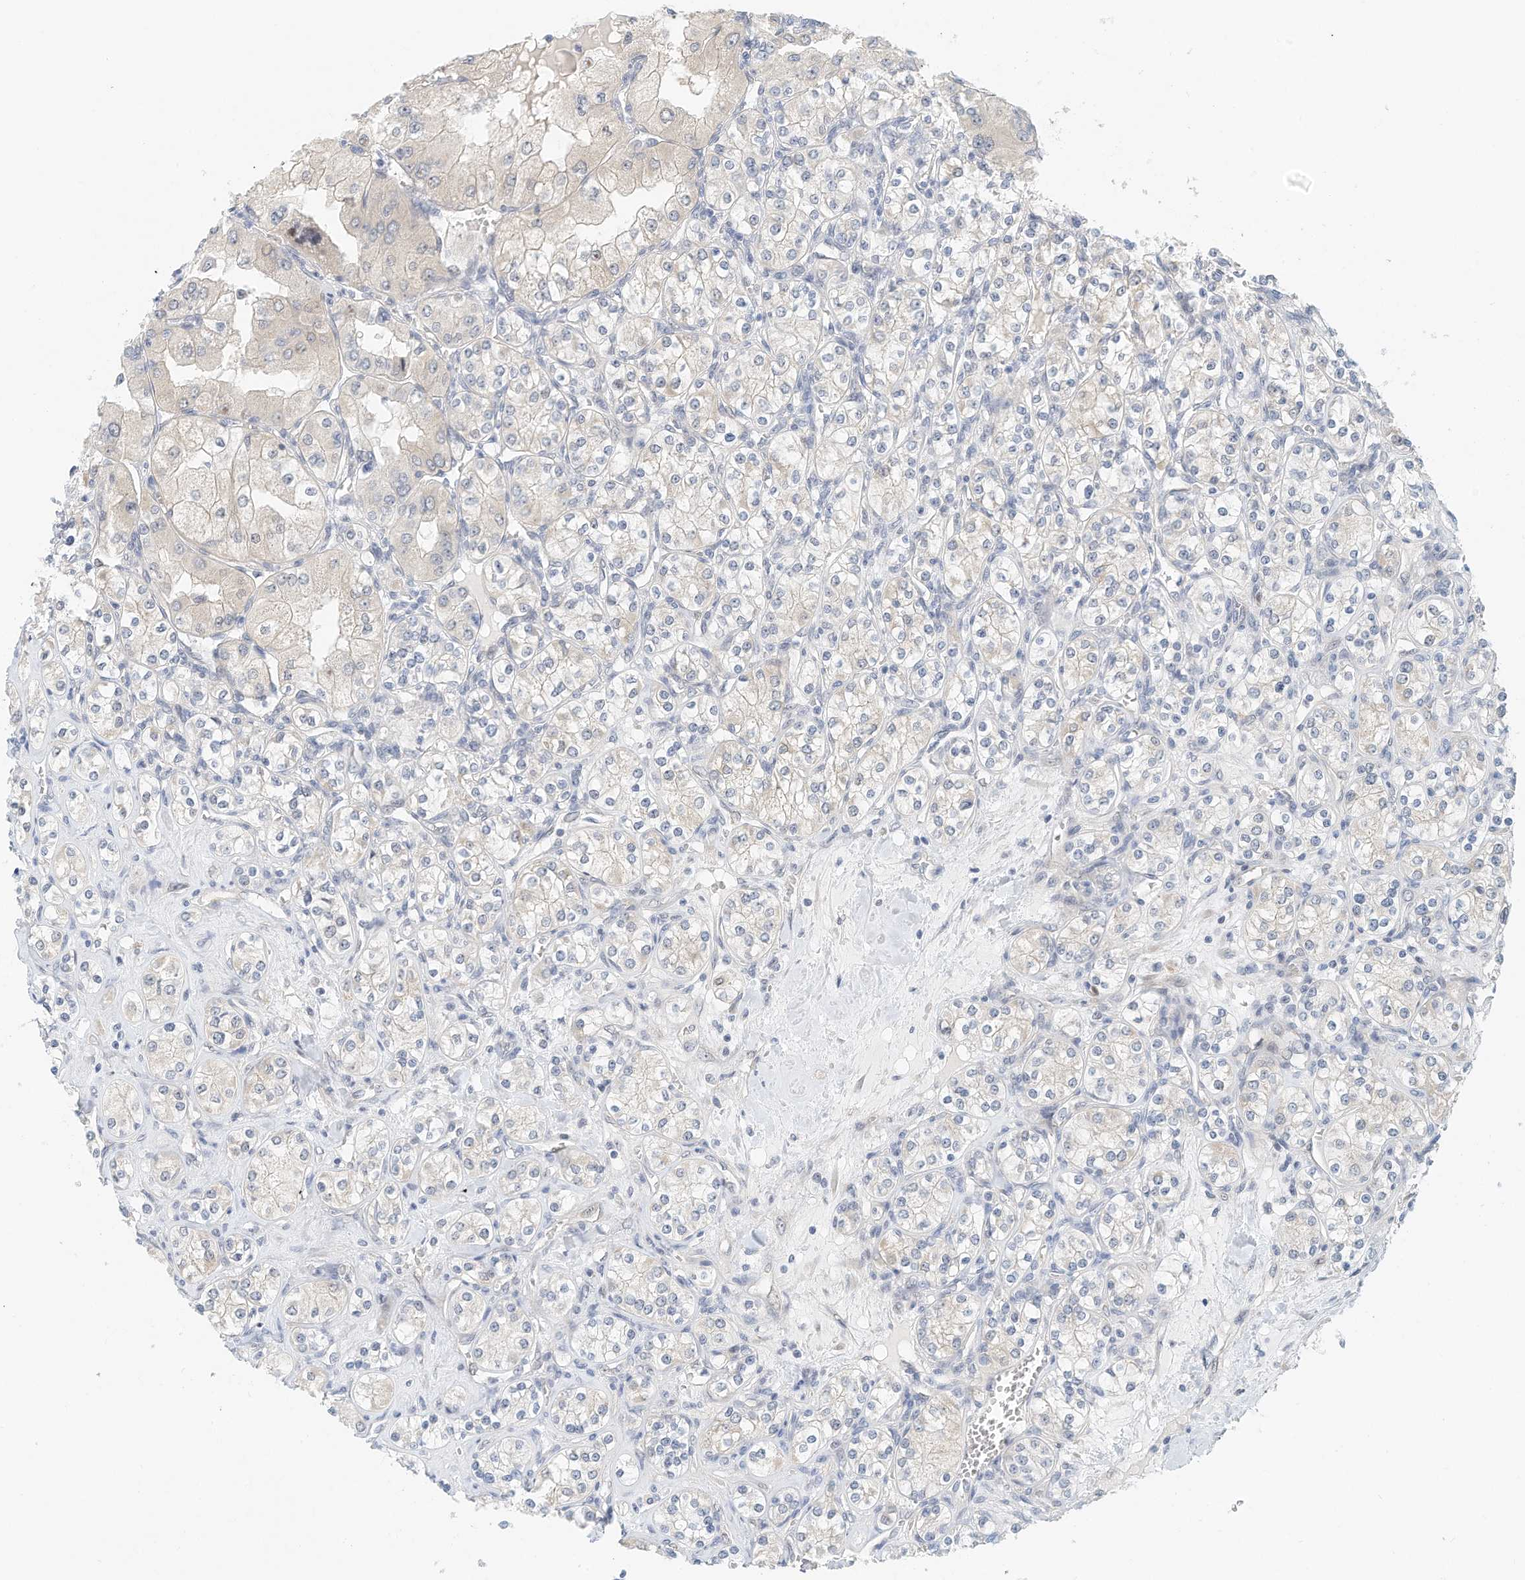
{"staining": {"intensity": "negative", "quantity": "none", "location": "none"}, "tissue": "renal cancer", "cell_type": "Tumor cells", "image_type": "cancer", "snomed": [{"axis": "morphology", "description": "Adenocarcinoma, NOS"}, {"axis": "topography", "description": "Kidney"}], "caption": "Tumor cells show no significant protein staining in renal cancer.", "gene": "ARHGAP28", "patient": {"sex": "male", "age": 77}}